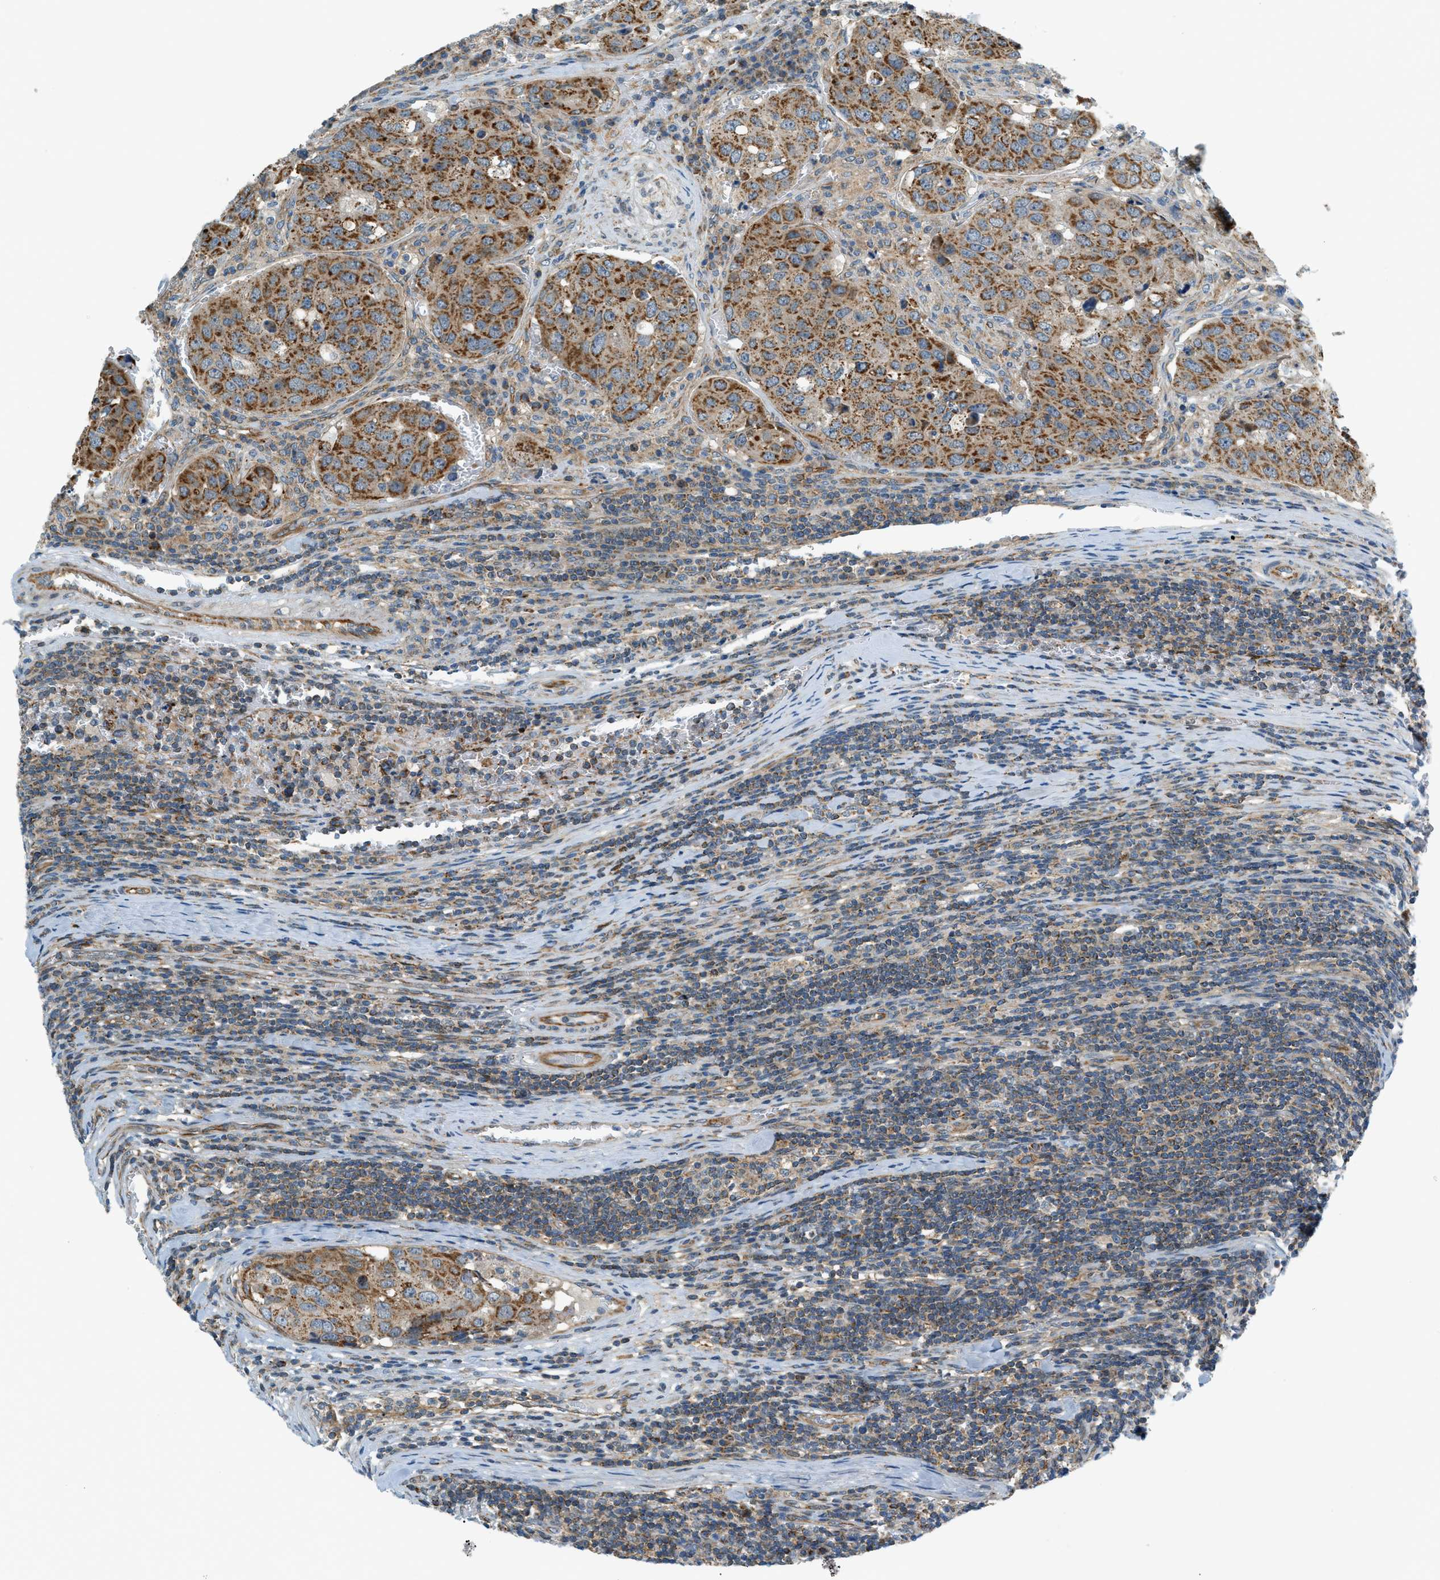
{"staining": {"intensity": "strong", "quantity": ">75%", "location": "cytoplasmic/membranous"}, "tissue": "urothelial cancer", "cell_type": "Tumor cells", "image_type": "cancer", "snomed": [{"axis": "morphology", "description": "Urothelial carcinoma, High grade"}, {"axis": "topography", "description": "Lymph node"}, {"axis": "topography", "description": "Urinary bladder"}], "caption": "Human high-grade urothelial carcinoma stained for a protein (brown) demonstrates strong cytoplasmic/membranous positive staining in approximately >75% of tumor cells.", "gene": "PIGG", "patient": {"sex": "male", "age": 51}}